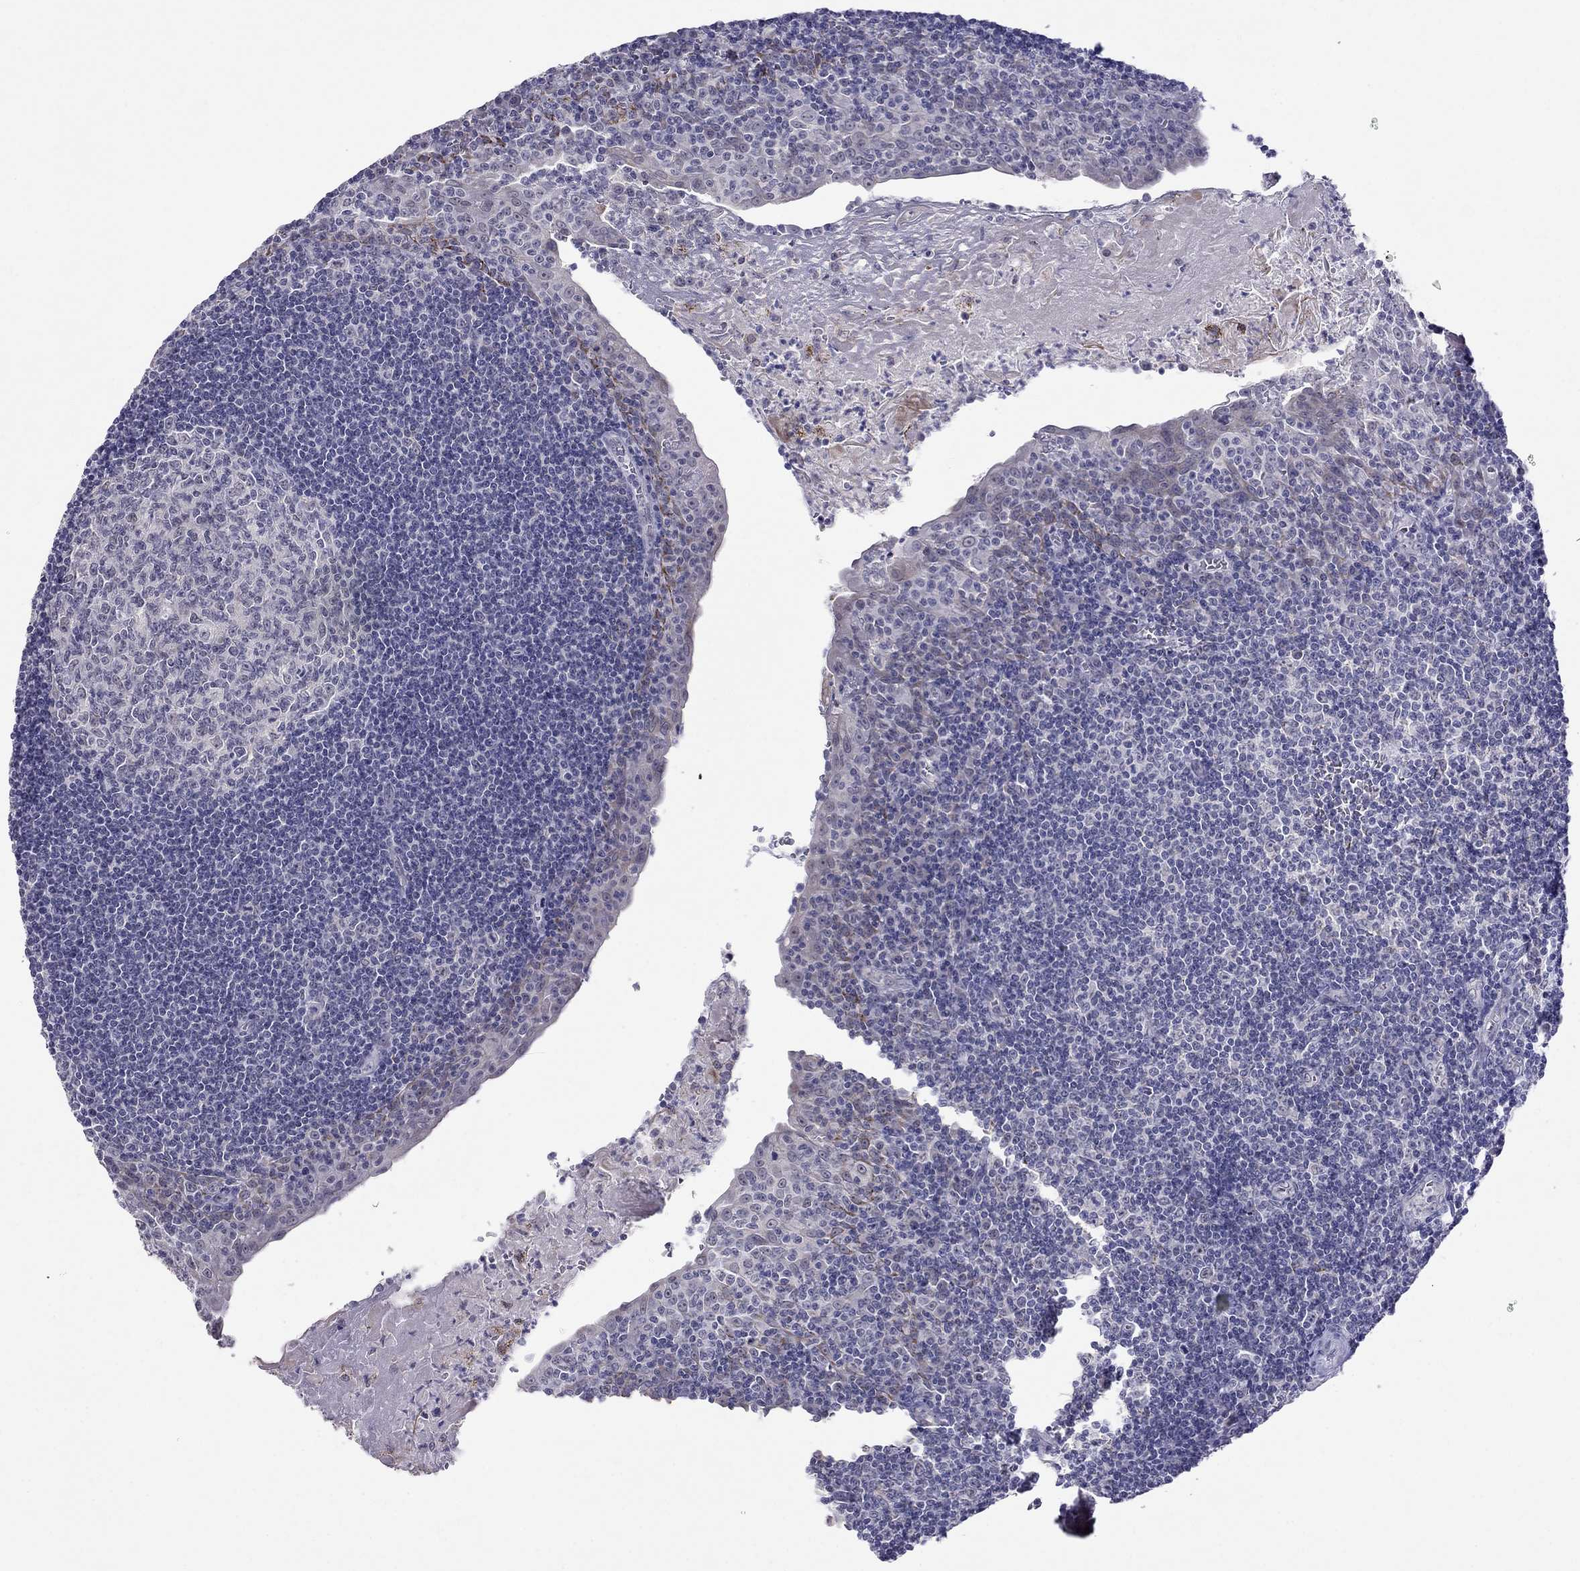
{"staining": {"intensity": "negative", "quantity": "none", "location": "none"}, "tissue": "tonsil", "cell_type": "Germinal center cells", "image_type": "normal", "snomed": [{"axis": "morphology", "description": "Normal tissue, NOS"}, {"axis": "morphology", "description": "Inflammation, NOS"}, {"axis": "topography", "description": "Tonsil"}], "caption": "Tonsil stained for a protein using immunohistochemistry (IHC) shows no expression germinal center cells.", "gene": "MYO3B", "patient": {"sex": "female", "age": 31}}